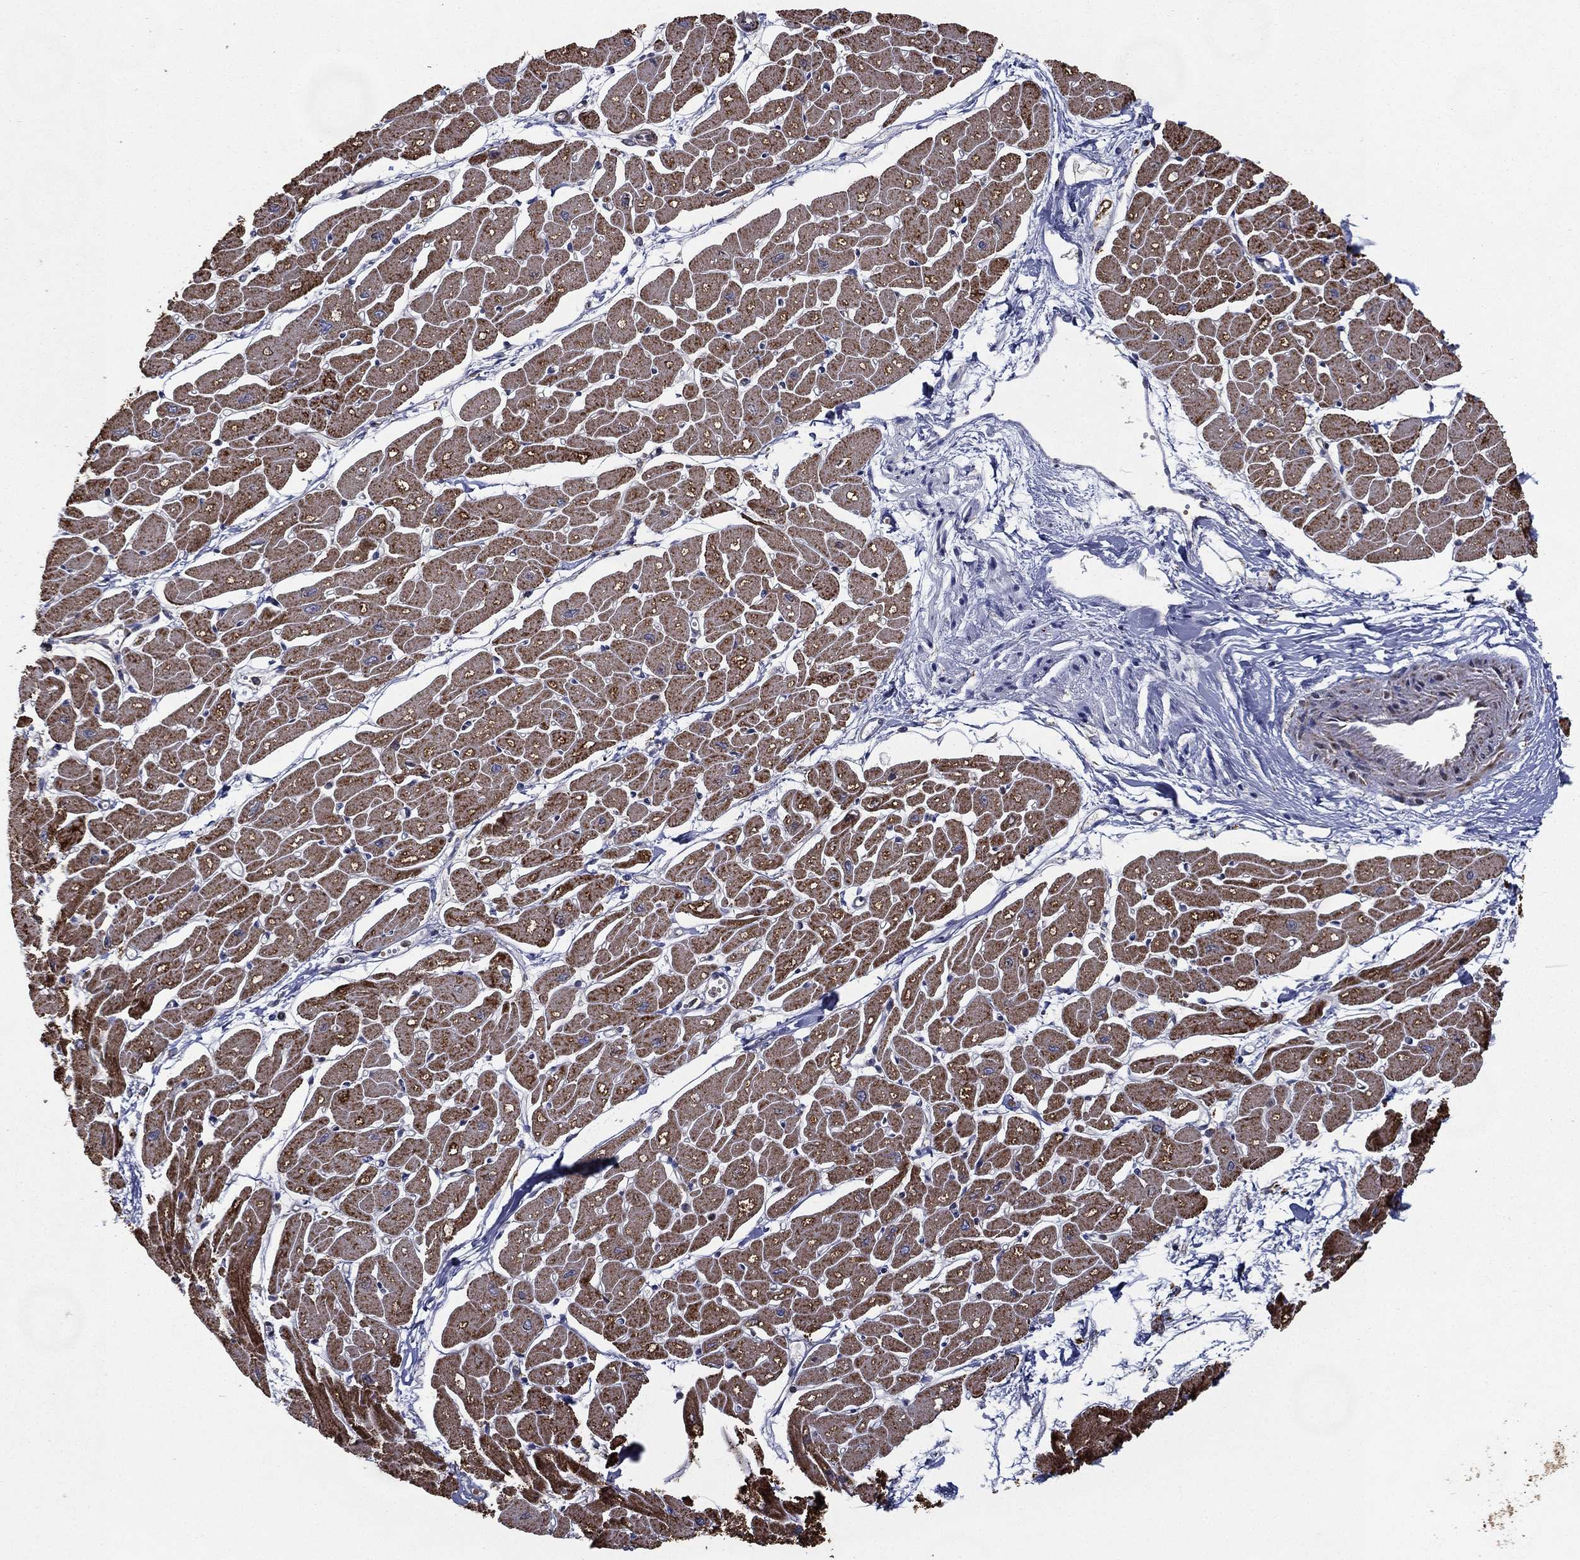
{"staining": {"intensity": "strong", "quantity": ">75%", "location": "cytoplasmic/membranous"}, "tissue": "heart muscle", "cell_type": "Cardiomyocytes", "image_type": "normal", "snomed": [{"axis": "morphology", "description": "Normal tissue, NOS"}, {"axis": "topography", "description": "Heart"}], "caption": "Heart muscle stained with DAB IHC reveals high levels of strong cytoplasmic/membranous positivity in about >75% of cardiomyocytes.", "gene": "MT", "patient": {"sex": "male", "age": 57}}